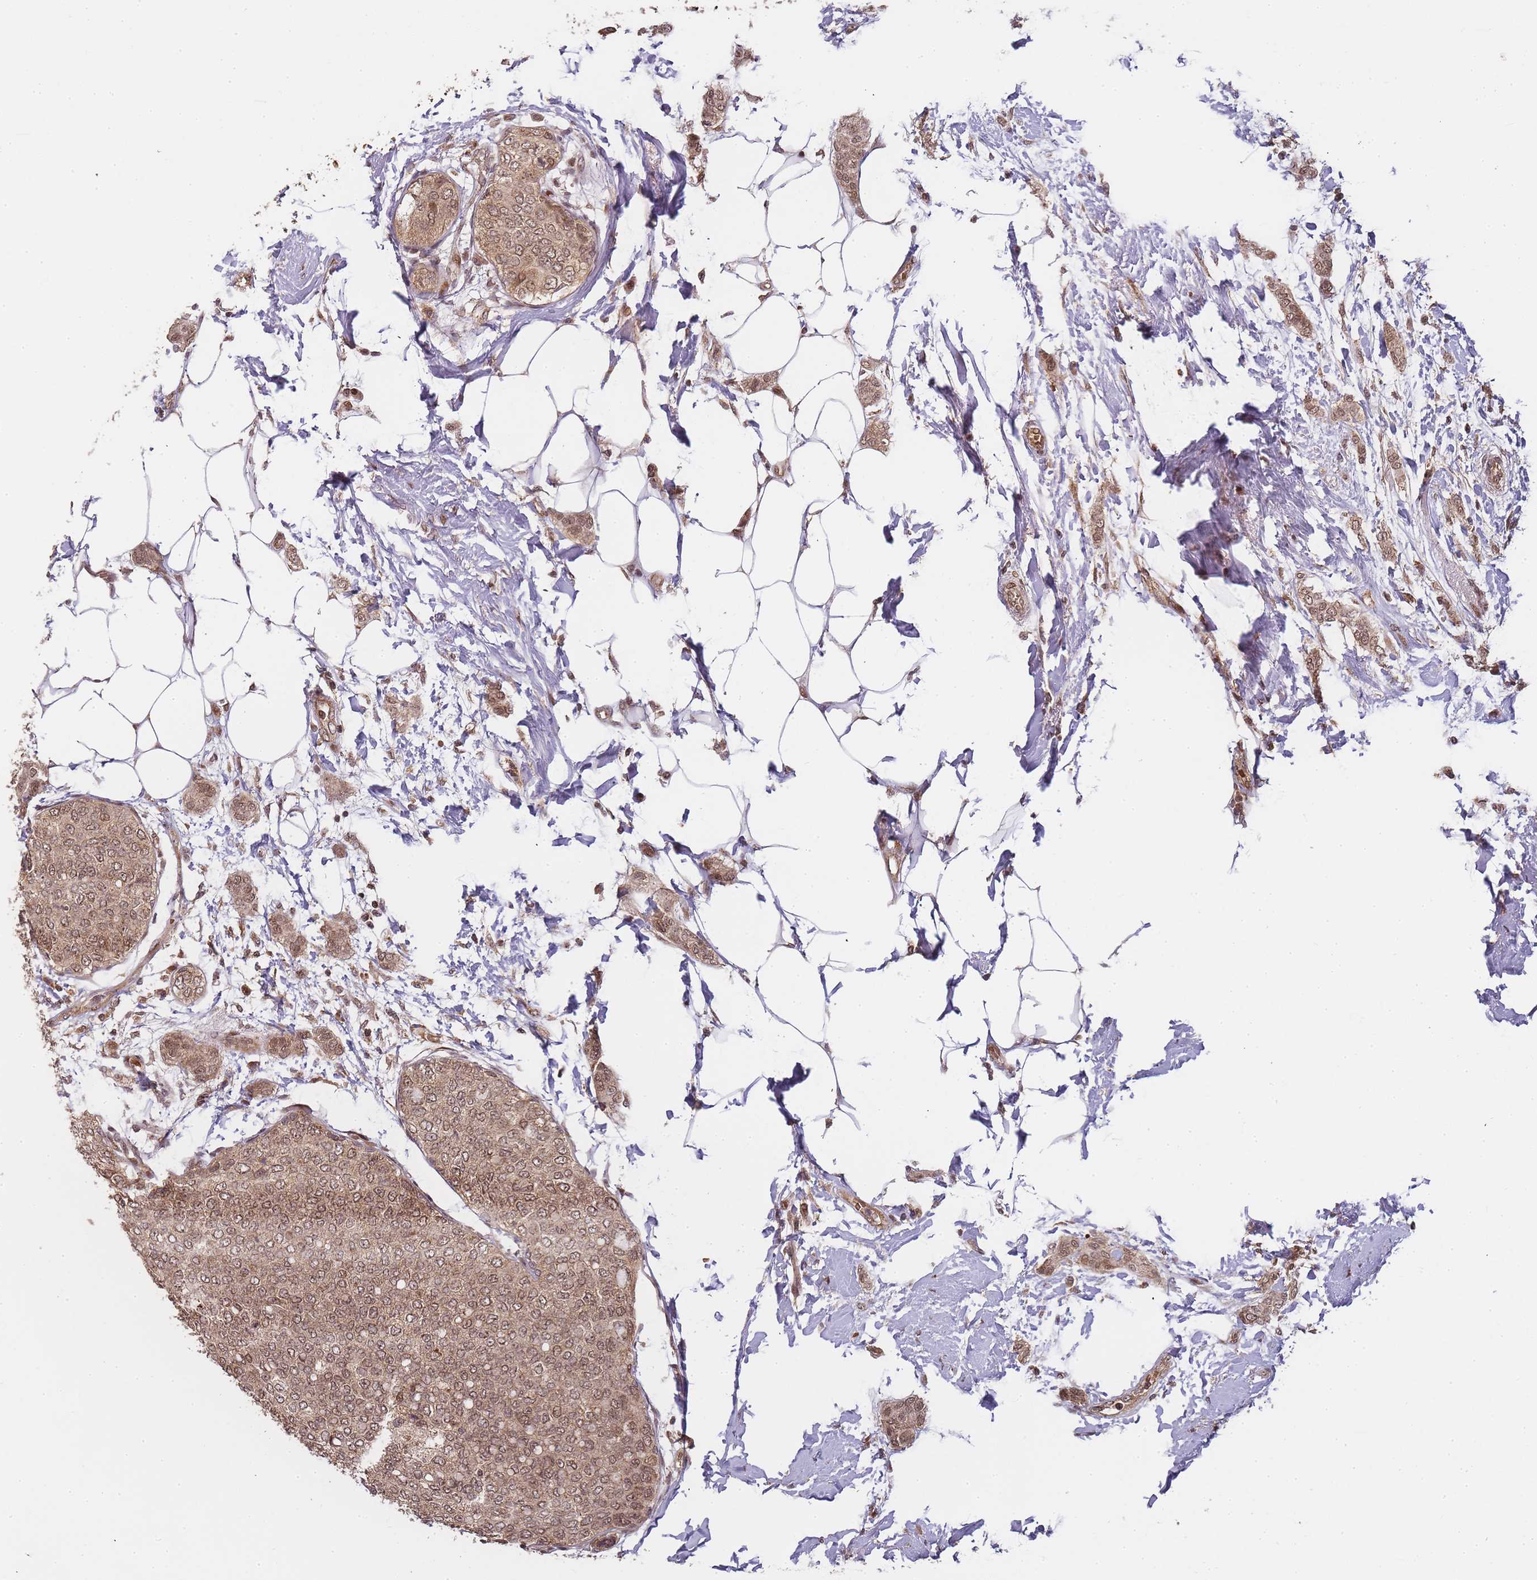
{"staining": {"intensity": "moderate", "quantity": ">75%", "location": "cytoplasmic/membranous,nuclear"}, "tissue": "breast cancer", "cell_type": "Tumor cells", "image_type": "cancer", "snomed": [{"axis": "morphology", "description": "Duct carcinoma"}, {"axis": "topography", "description": "Breast"}], "caption": "IHC photomicrograph of breast infiltrating ductal carcinoma stained for a protein (brown), which demonstrates medium levels of moderate cytoplasmic/membranous and nuclear staining in about >75% of tumor cells.", "gene": "ZNF497", "patient": {"sex": "female", "age": 72}}